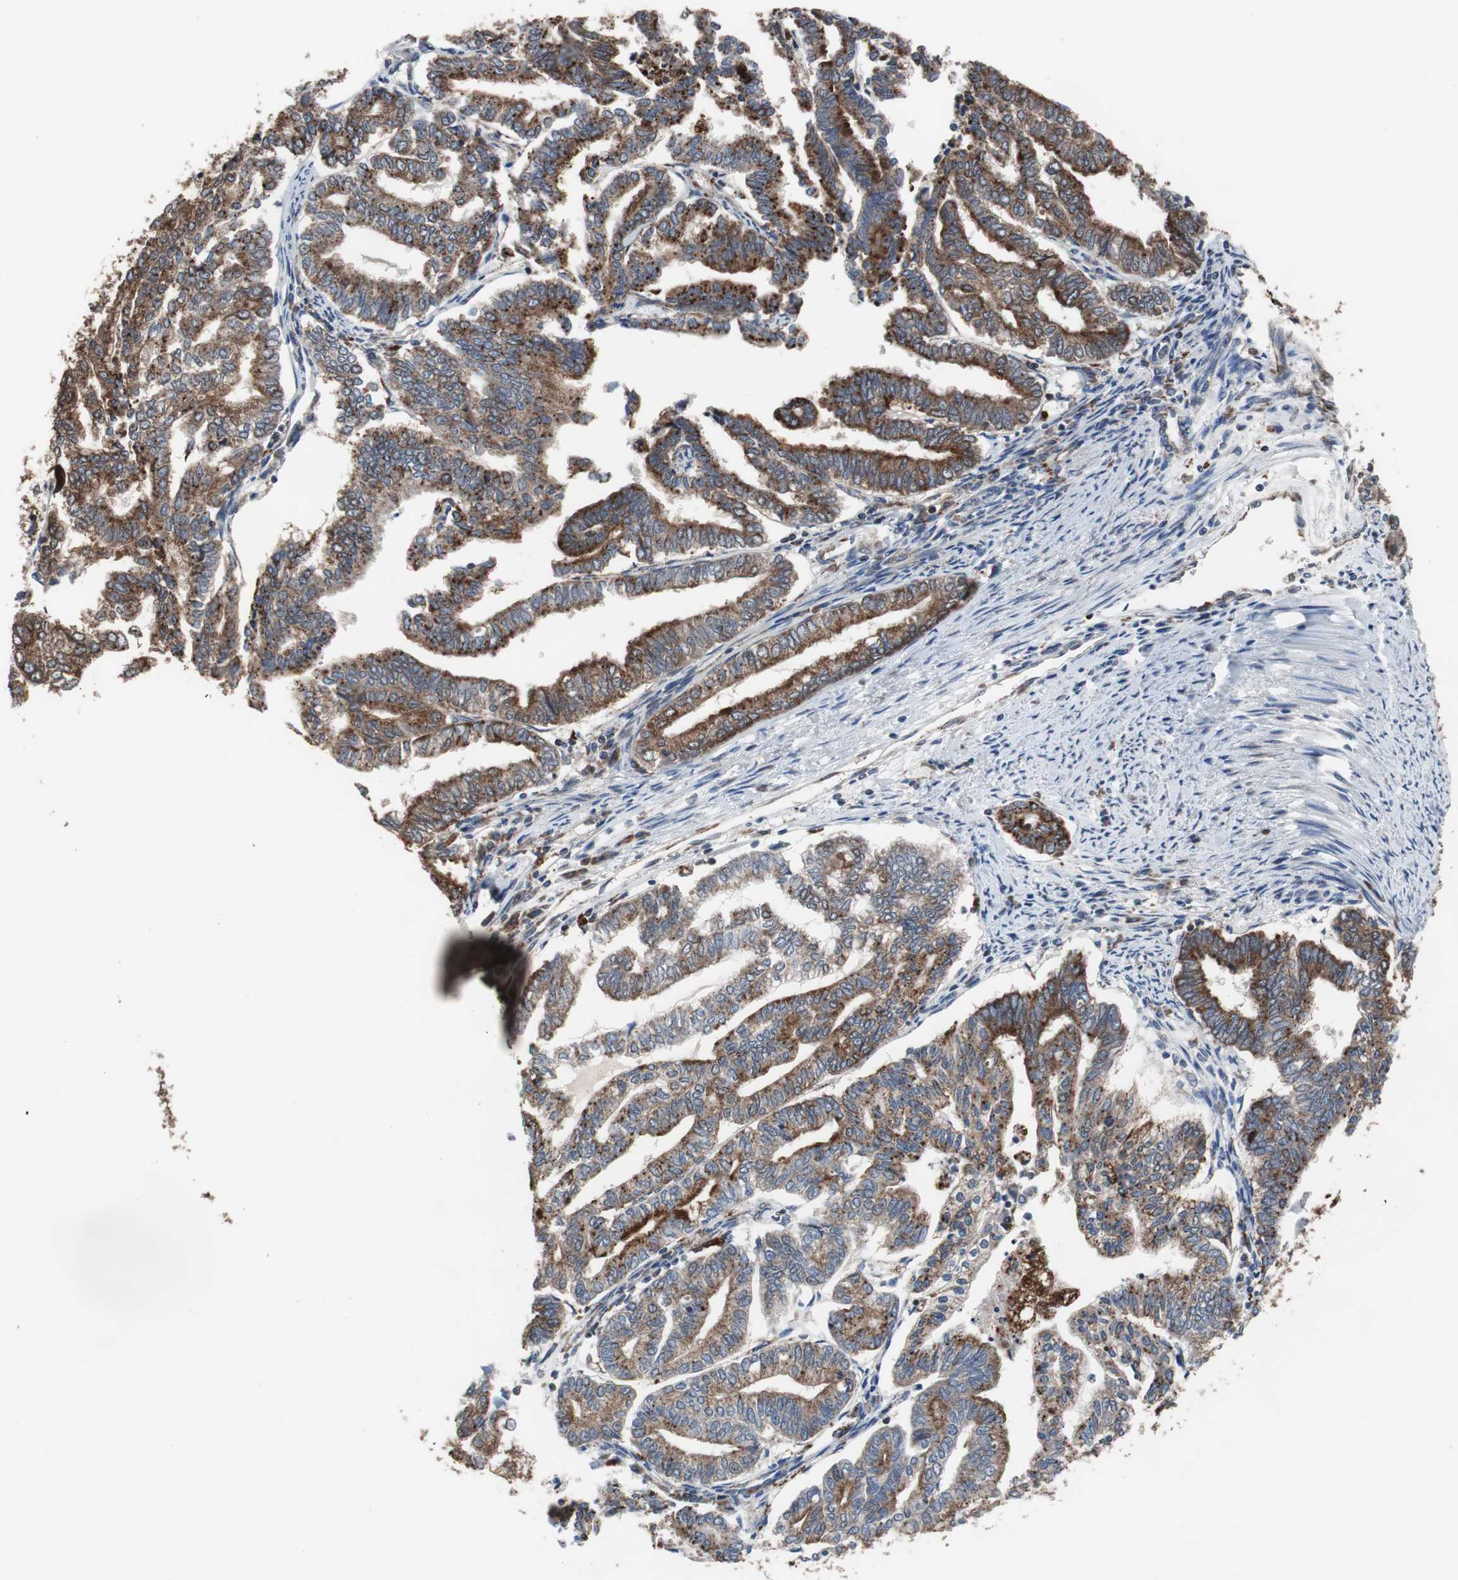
{"staining": {"intensity": "strong", "quantity": ">75%", "location": "cytoplasmic/membranous"}, "tissue": "endometrial cancer", "cell_type": "Tumor cells", "image_type": "cancer", "snomed": [{"axis": "morphology", "description": "Adenocarcinoma, NOS"}, {"axis": "topography", "description": "Endometrium"}], "caption": "About >75% of tumor cells in endometrial cancer display strong cytoplasmic/membranous protein expression as visualized by brown immunohistochemical staining.", "gene": "USP10", "patient": {"sex": "female", "age": 79}}